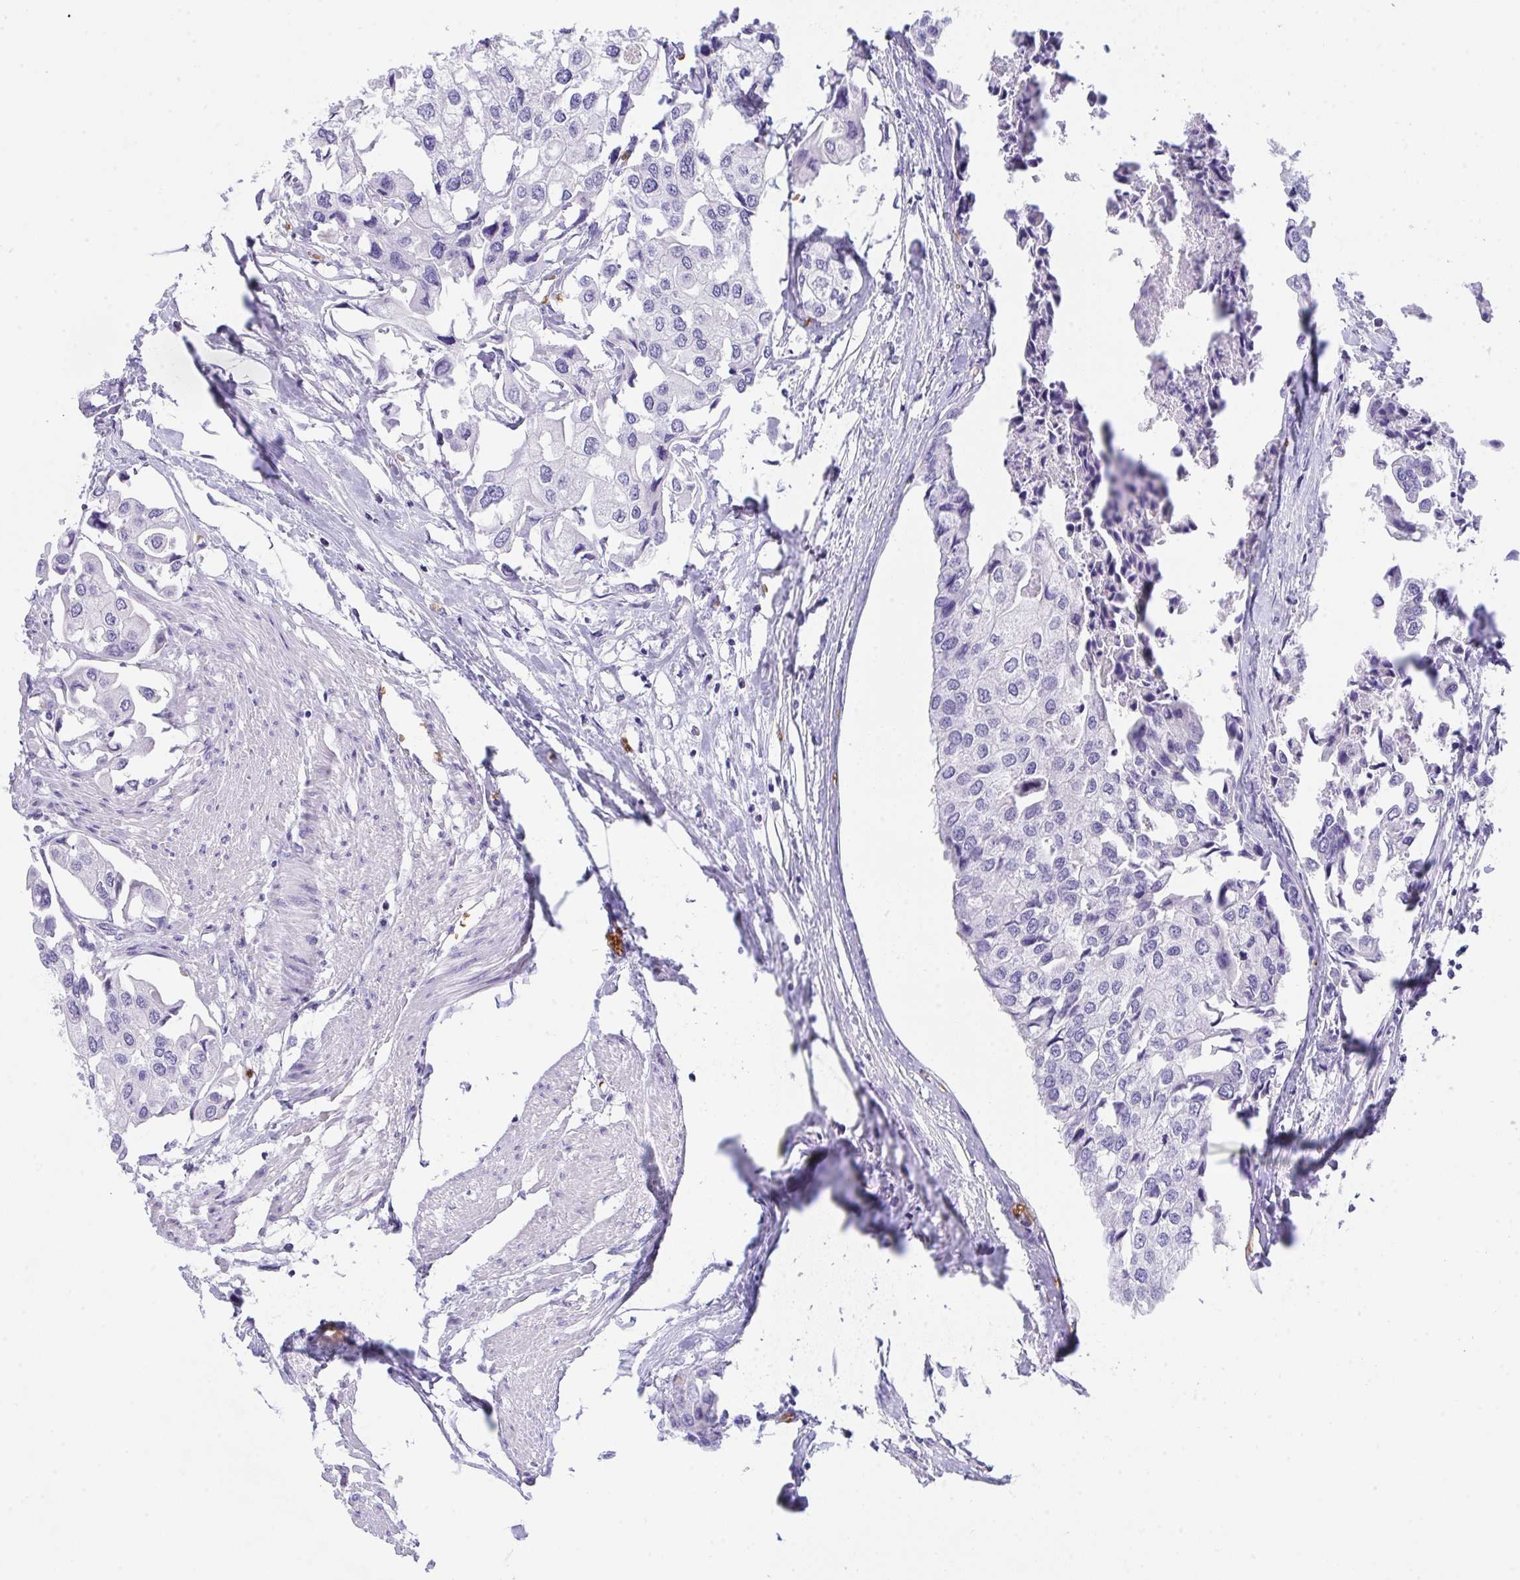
{"staining": {"intensity": "negative", "quantity": "none", "location": "none"}, "tissue": "urothelial cancer", "cell_type": "Tumor cells", "image_type": "cancer", "snomed": [{"axis": "morphology", "description": "Urothelial carcinoma, High grade"}, {"axis": "topography", "description": "Urinary bladder"}], "caption": "Immunohistochemistry (IHC) histopathology image of human urothelial carcinoma (high-grade) stained for a protein (brown), which exhibits no expression in tumor cells.", "gene": "ANK1", "patient": {"sex": "male", "age": 64}}